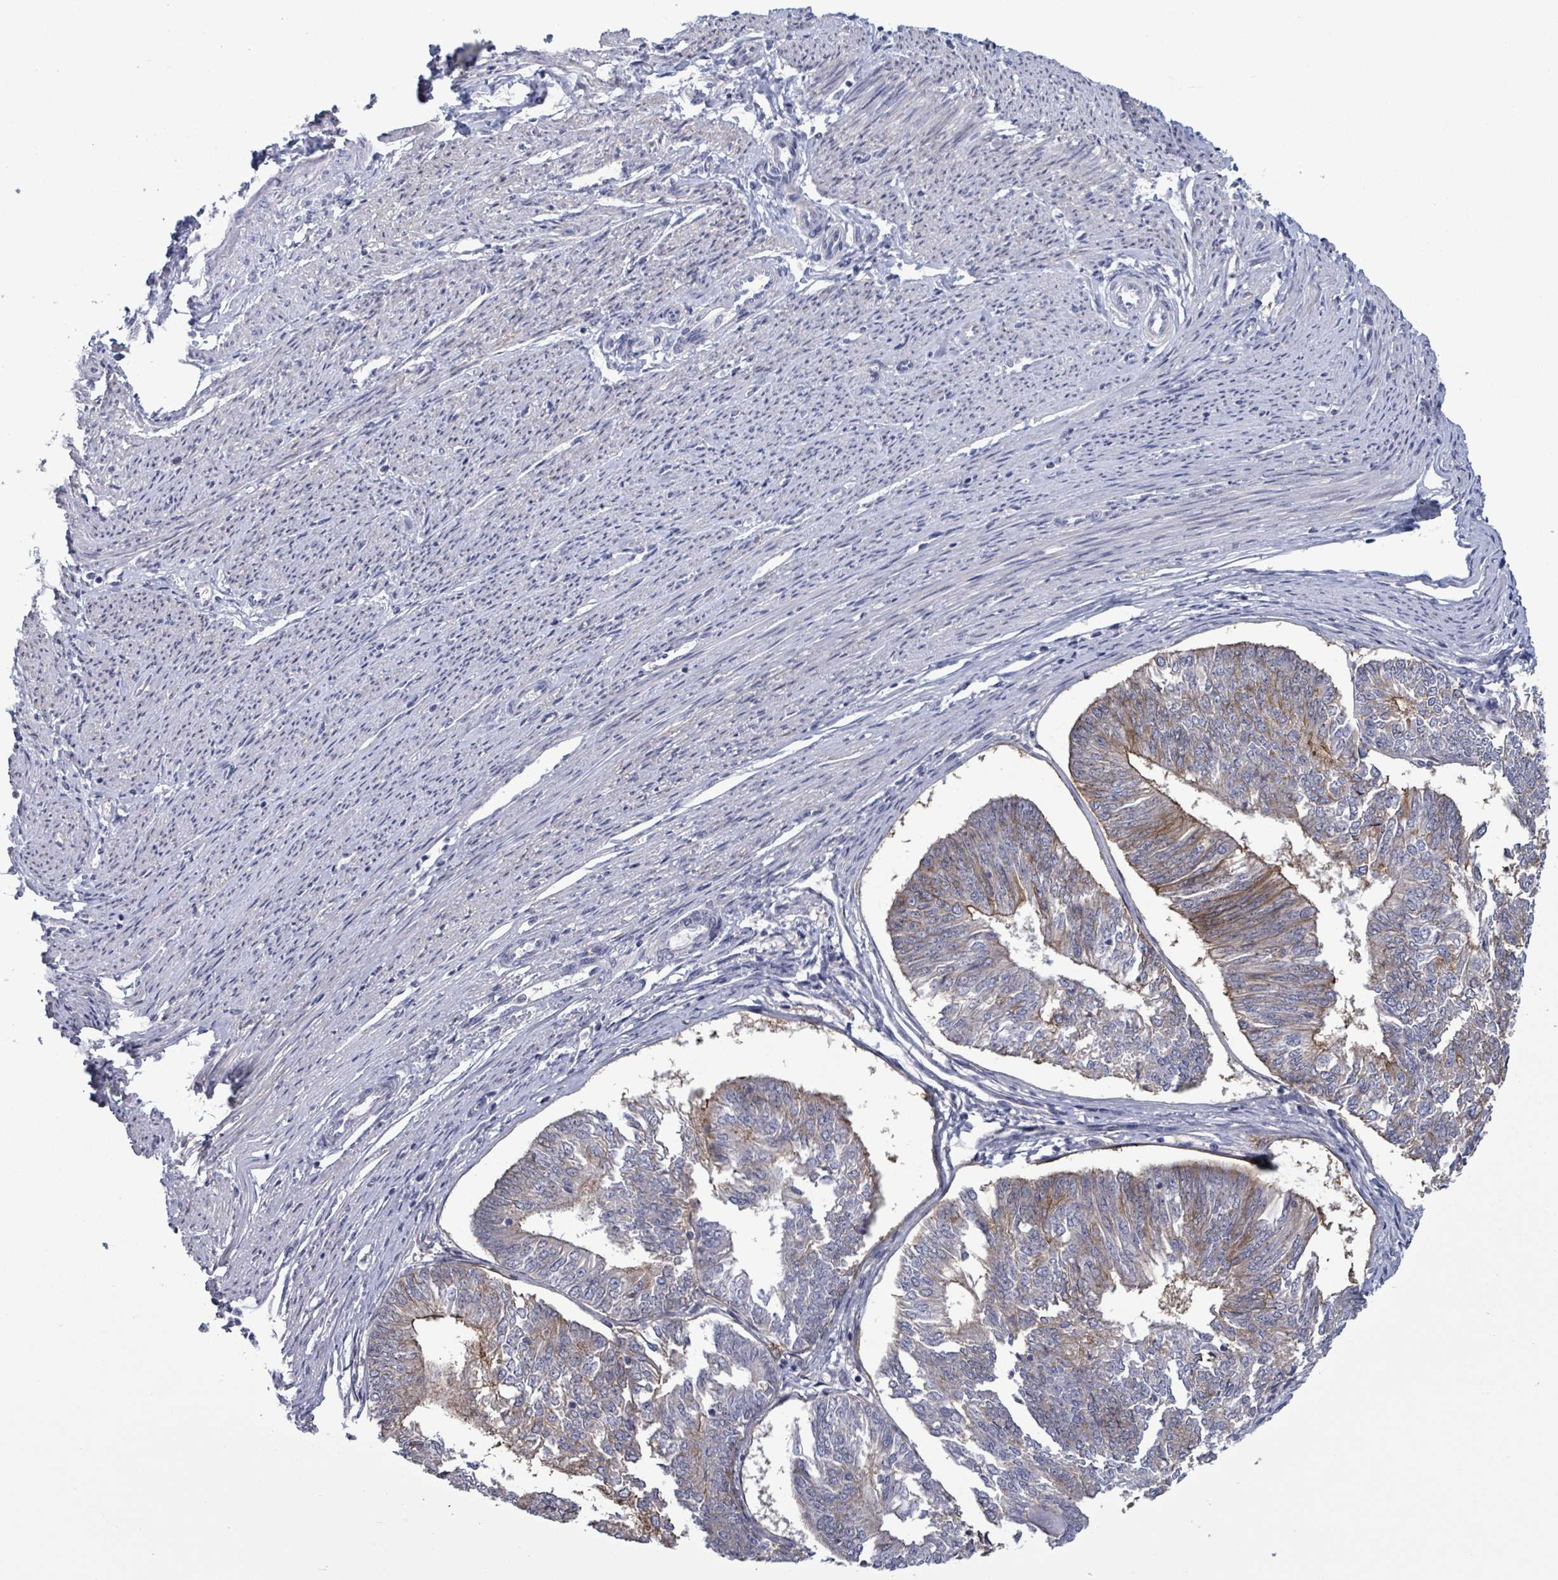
{"staining": {"intensity": "moderate", "quantity": "25%-75%", "location": "cytoplasmic/membranous"}, "tissue": "endometrial cancer", "cell_type": "Tumor cells", "image_type": "cancer", "snomed": [{"axis": "morphology", "description": "Adenocarcinoma, NOS"}, {"axis": "topography", "description": "Endometrium"}], "caption": "Endometrial cancer tissue displays moderate cytoplasmic/membranous staining in about 25%-75% of tumor cells, visualized by immunohistochemistry.", "gene": "BSG", "patient": {"sex": "female", "age": 58}}